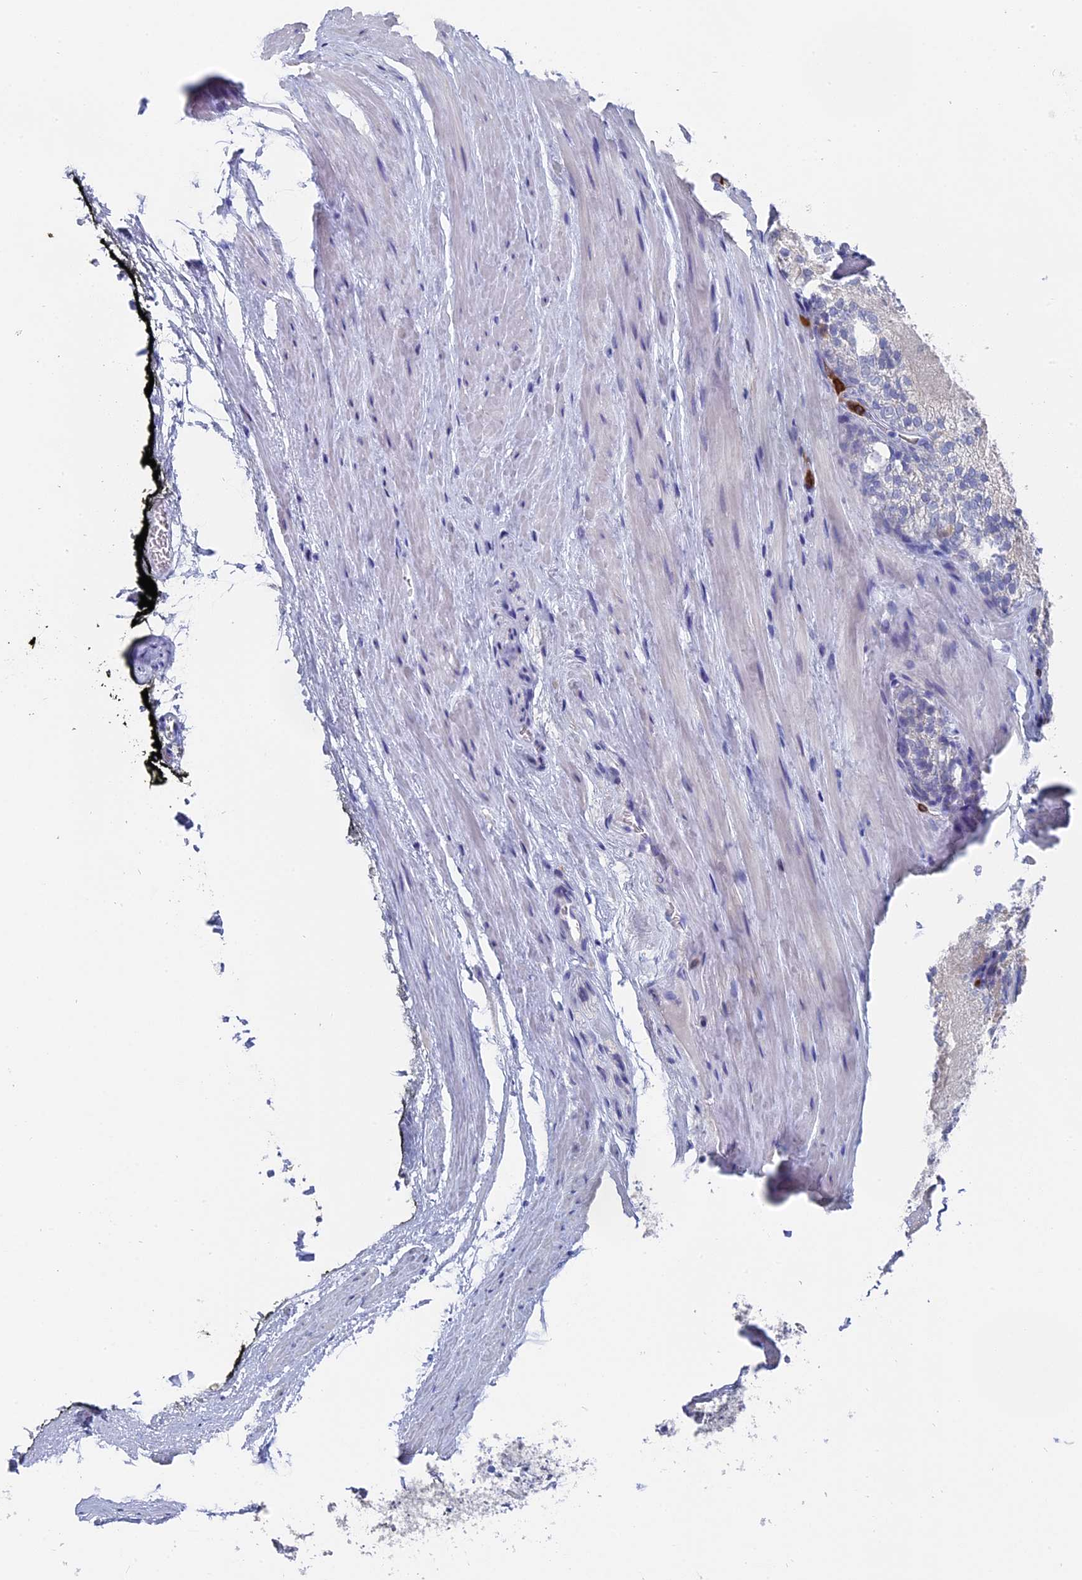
{"staining": {"intensity": "negative", "quantity": "none", "location": "none"}, "tissue": "prostate cancer", "cell_type": "Tumor cells", "image_type": "cancer", "snomed": [{"axis": "morphology", "description": "Adenocarcinoma, Low grade"}, {"axis": "topography", "description": "Prostate"}], "caption": "Protein analysis of prostate adenocarcinoma (low-grade) shows no significant expression in tumor cells.", "gene": "NCF4", "patient": {"sex": "male", "age": 74}}